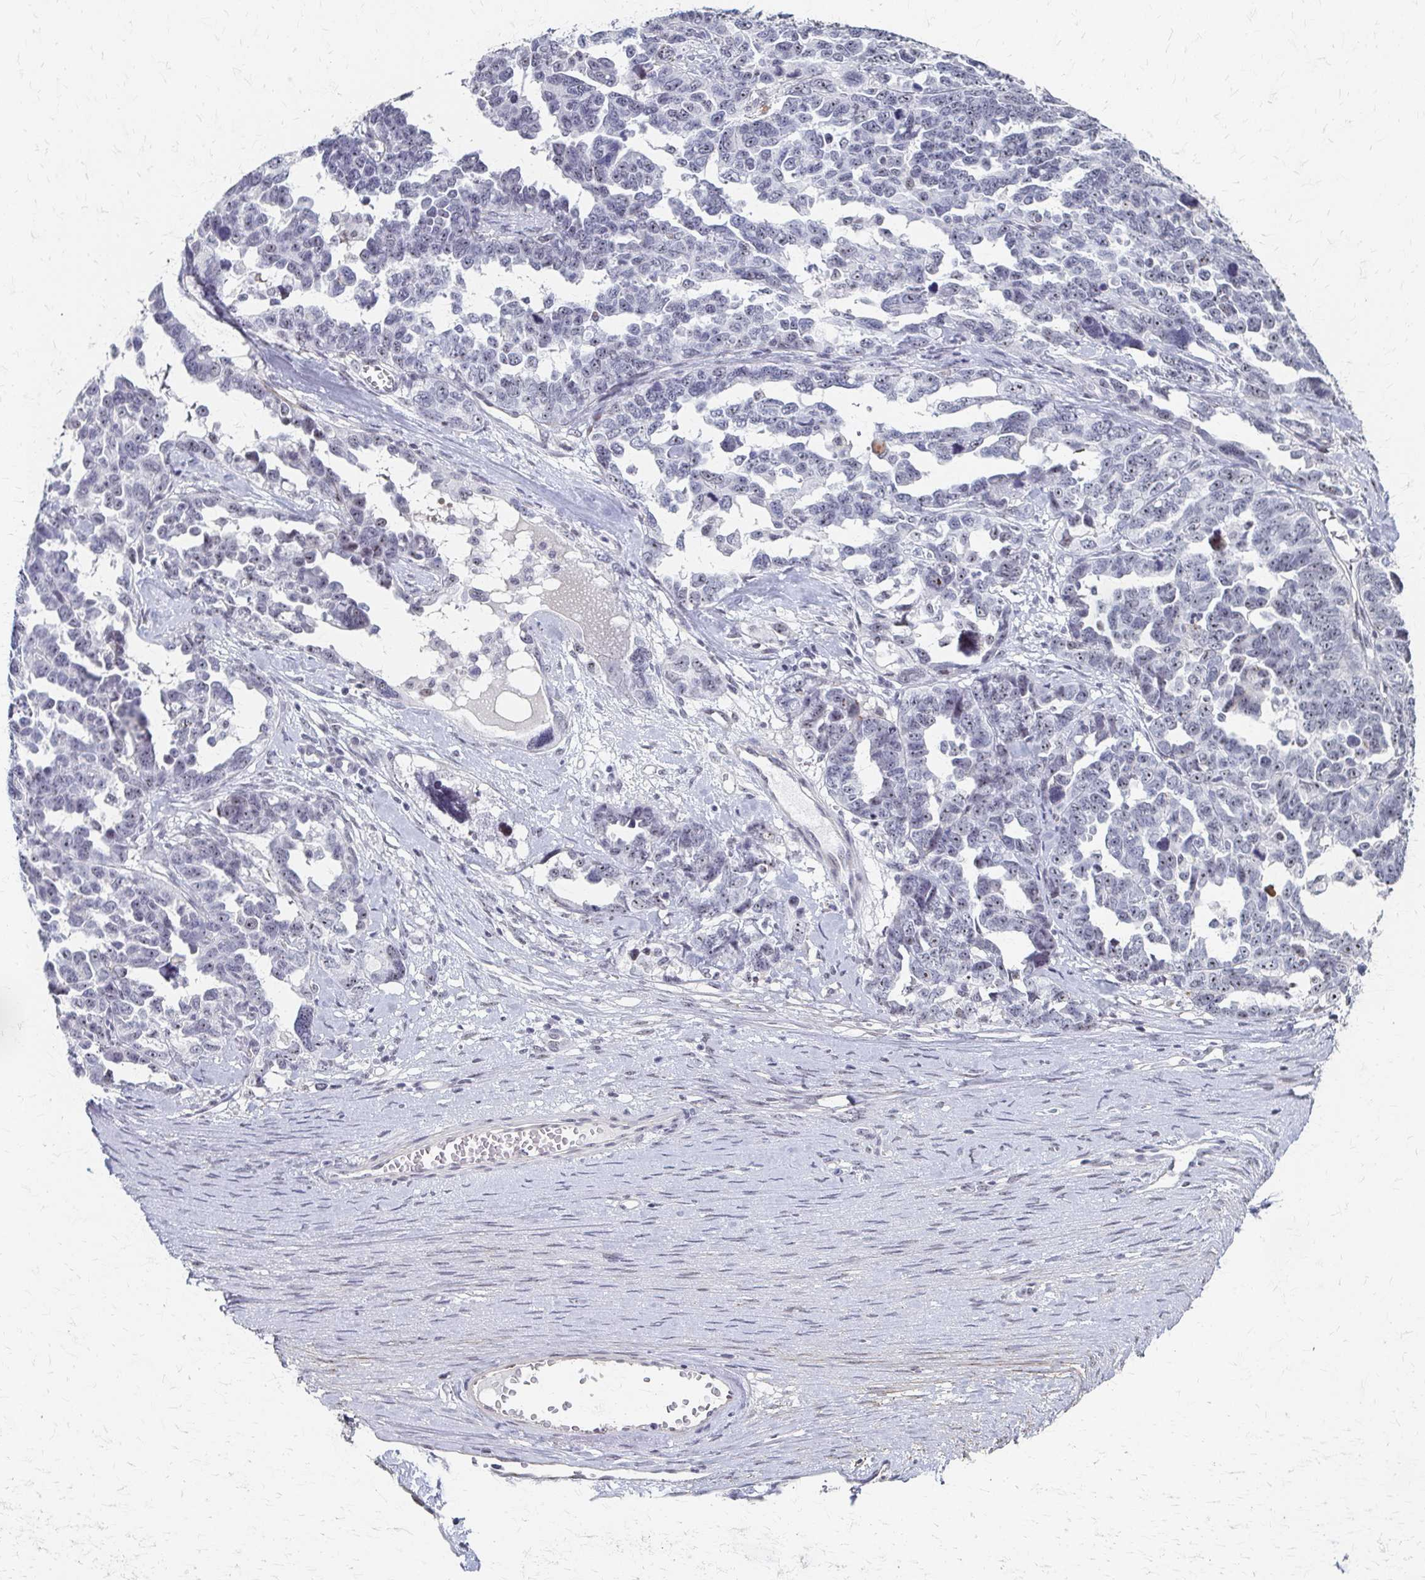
{"staining": {"intensity": "negative", "quantity": "none", "location": "none"}, "tissue": "ovarian cancer", "cell_type": "Tumor cells", "image_type": "cancer", "snomed": [{"axis": "morphology", "description": "Cystadenocarcinoma, serous, NOS"}, {"axis": "topography", "description": "Ovary"}], "caption": "High magnification brightfield microscopy of ovarian cancer (serous cystadenocarcinoma) stained with DAB (brown) and counterstained with hematoxylin (blue): tumor cells show no significant staining.", "gene": "PES1", "patient": {"sex": "female", "age": 69}}